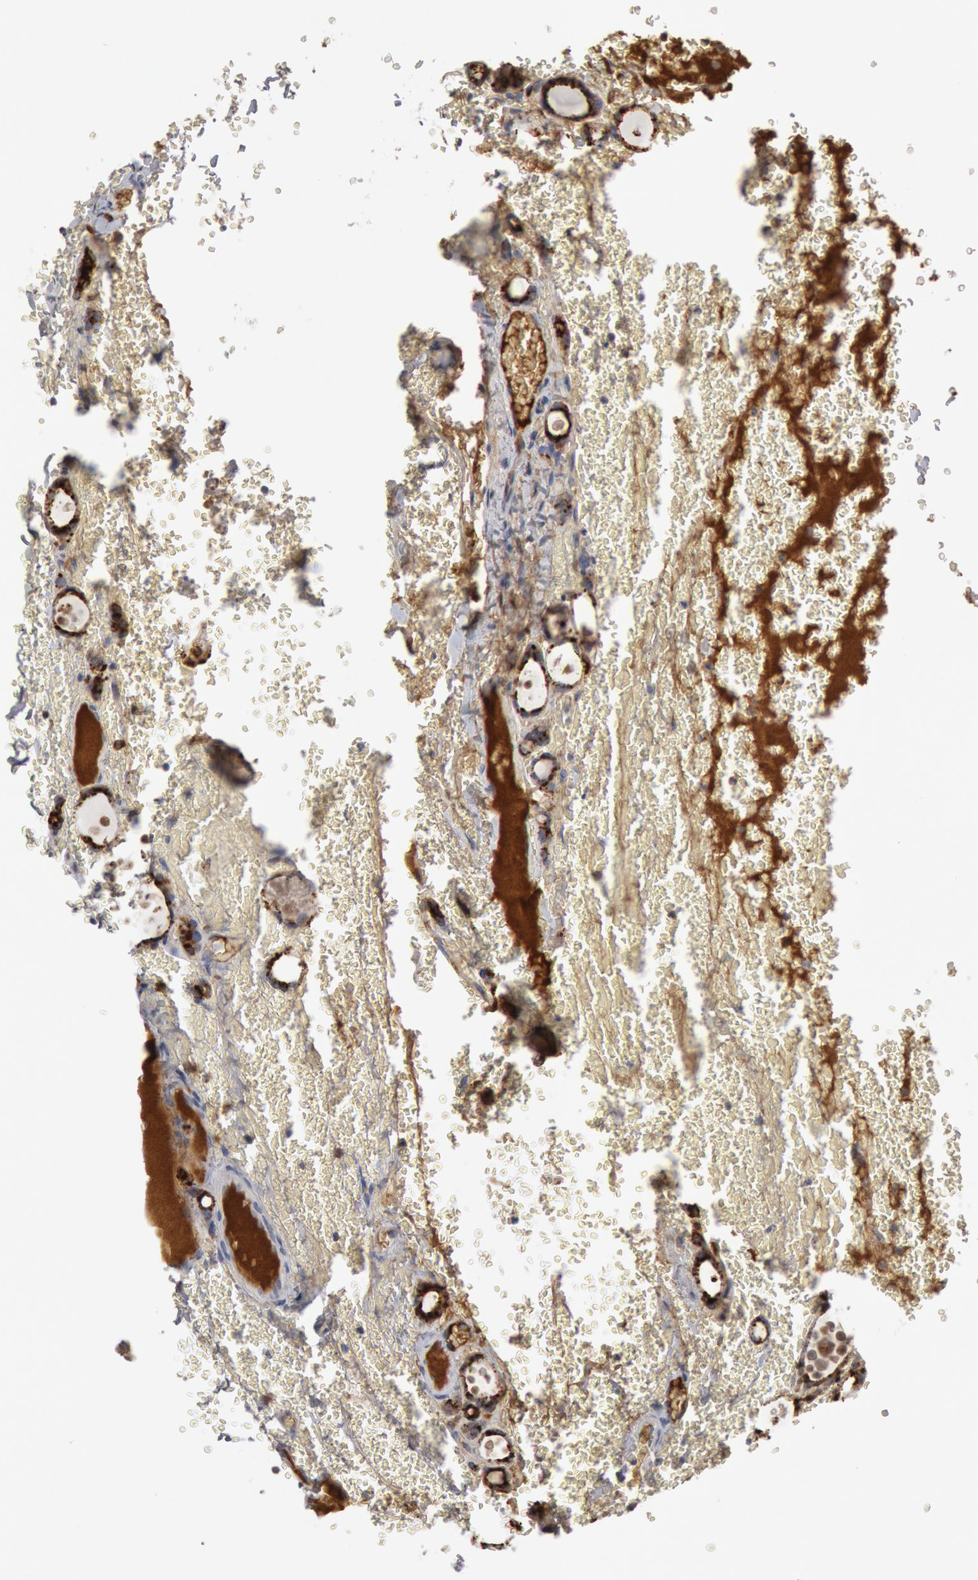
{"staining": {"intensity": "moderate", "quantity": "25%-75%", "location": "cytoplasmic/membranous"}, "tissue": "thyroid cancer", "cell_type": "Tumor cells", "image_type": "cancer", "snomed": [{"axis": "morphology", "description": "Follicular adenoma carcinoma, NOS"}, {"axis": "topography", "description": "Thyroid gland"}], "caption": "Follicular adenoma carcinoma (thyroid) tissue reveals moderate cytoplasmic/membranous positivity in approximately 25%-75% of tumor cells", "gene": "C1QC", "patient": {"sex": "female", "age": 71}}